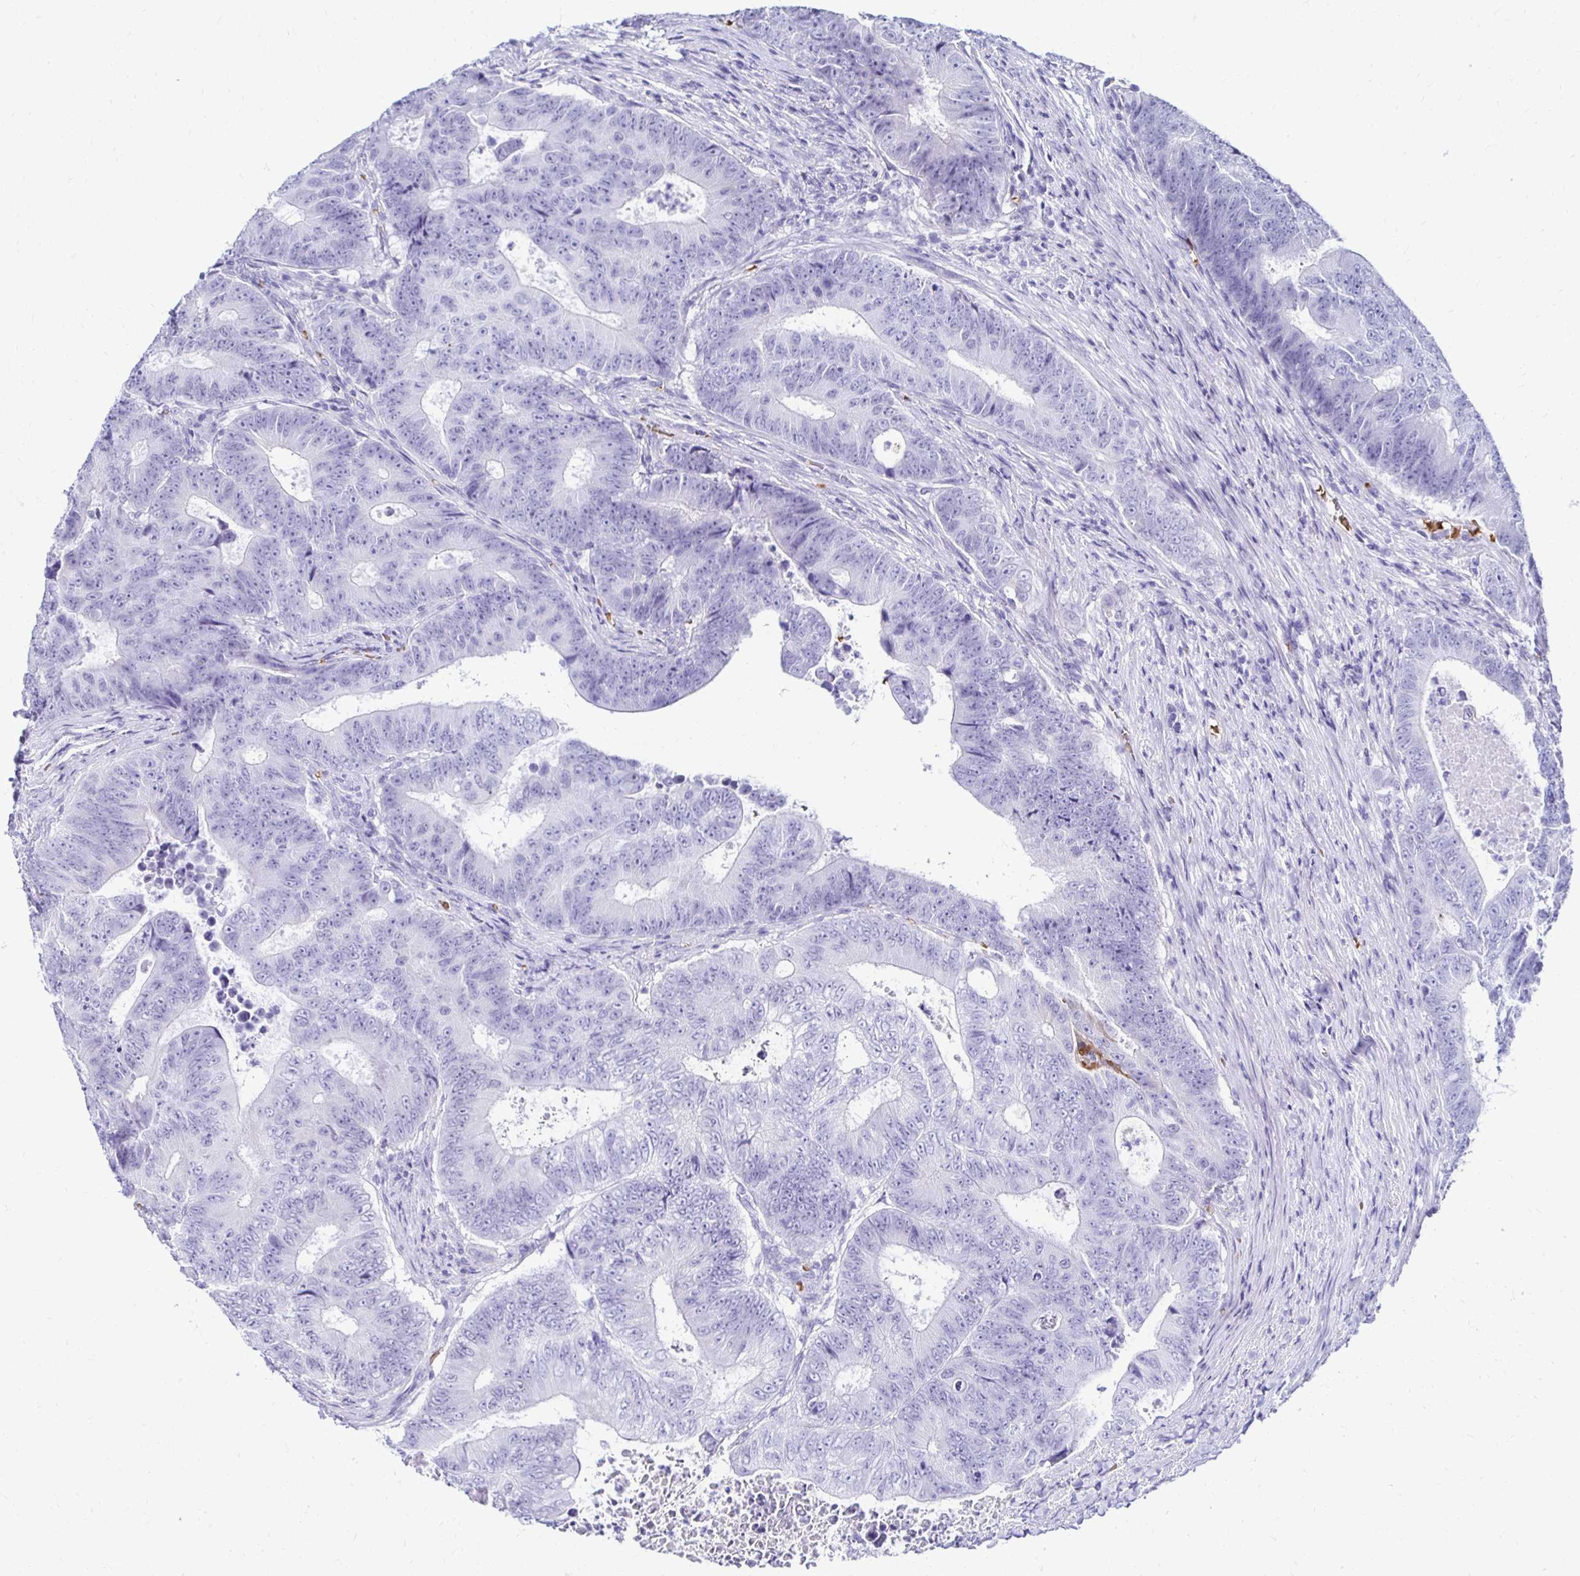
{"staining": {"intensity": "negative", "quantity": "none", "location": "none"}, "tissue": "colorectal cancer", "cell_type": "Tumor cells", "image_type": "cancer", "snomed": [{"axis": "morphology", "description": "Adenocarcinoma, NOS"}, {"axis": "topography", "description": "Colon"}], "caption": "IHC image of colorectal adenocarcinoma stained for a protein (brown), which shows no expression in tumor cells.", "gene": "RHBDL3", "patient": {"sex": "female", "age": 48}}